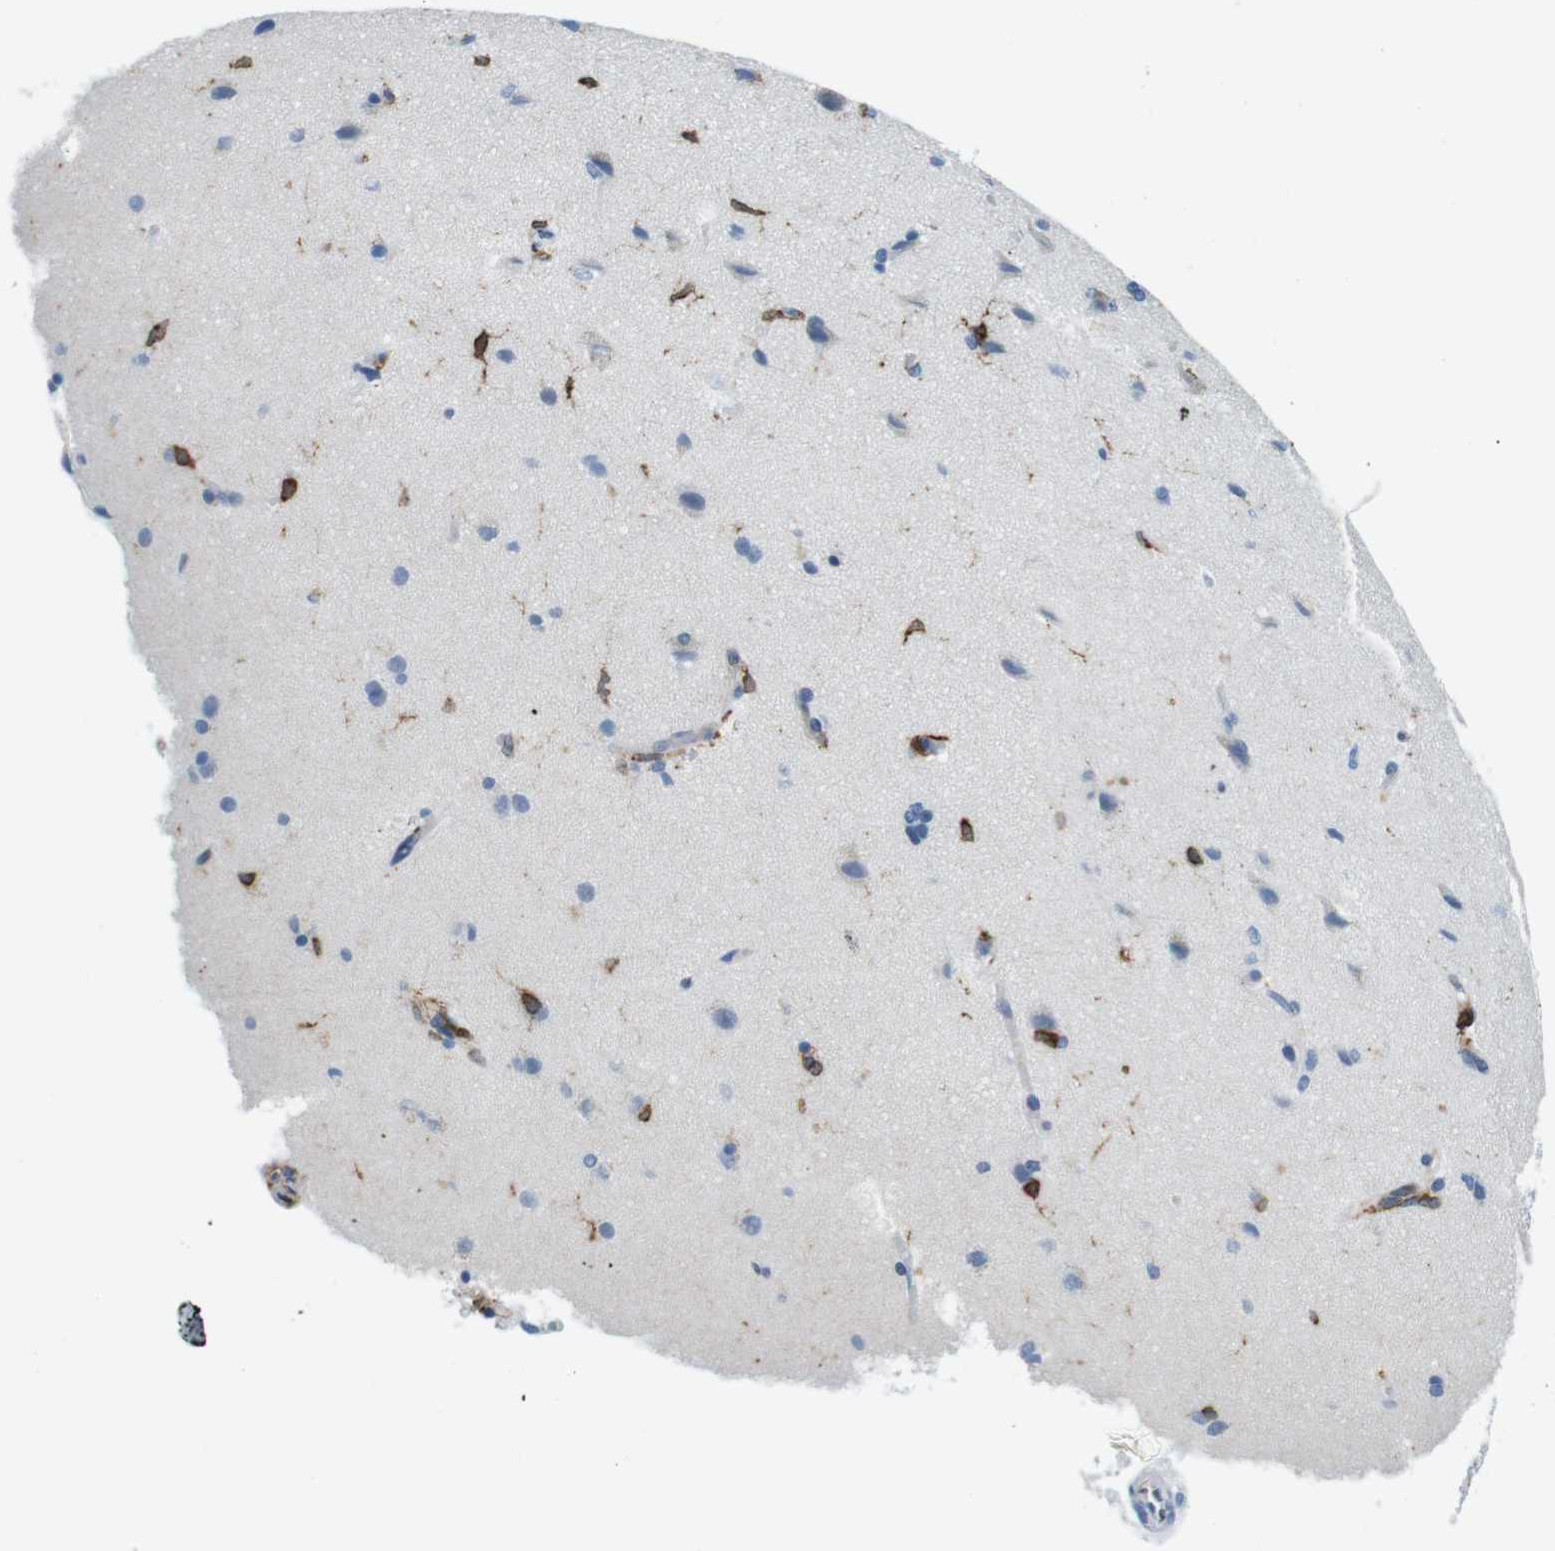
{"staining": {"intensity": "weak", "quantity": "25%-75%", "location": "cytoplasmic/membranous"}, "tissue": "cerebral cortex", "cell_type": "Endothelial cells", "image_type": "normal", "snomed": [{"axis": "morphology", "description": "Normal tissue, NOS"}, {"axis": "topography", "description": "Cerebral cortex"}], "caption": "Immunohistochemical staining of normal cerebral cortex demonstrates 25%-75% levels of weak cytoplasmic/membranous protein staining in about 25%-75% of endothelial cells.", "gene": "CIITA", "patient": {"sex": "male", "age": 62}}